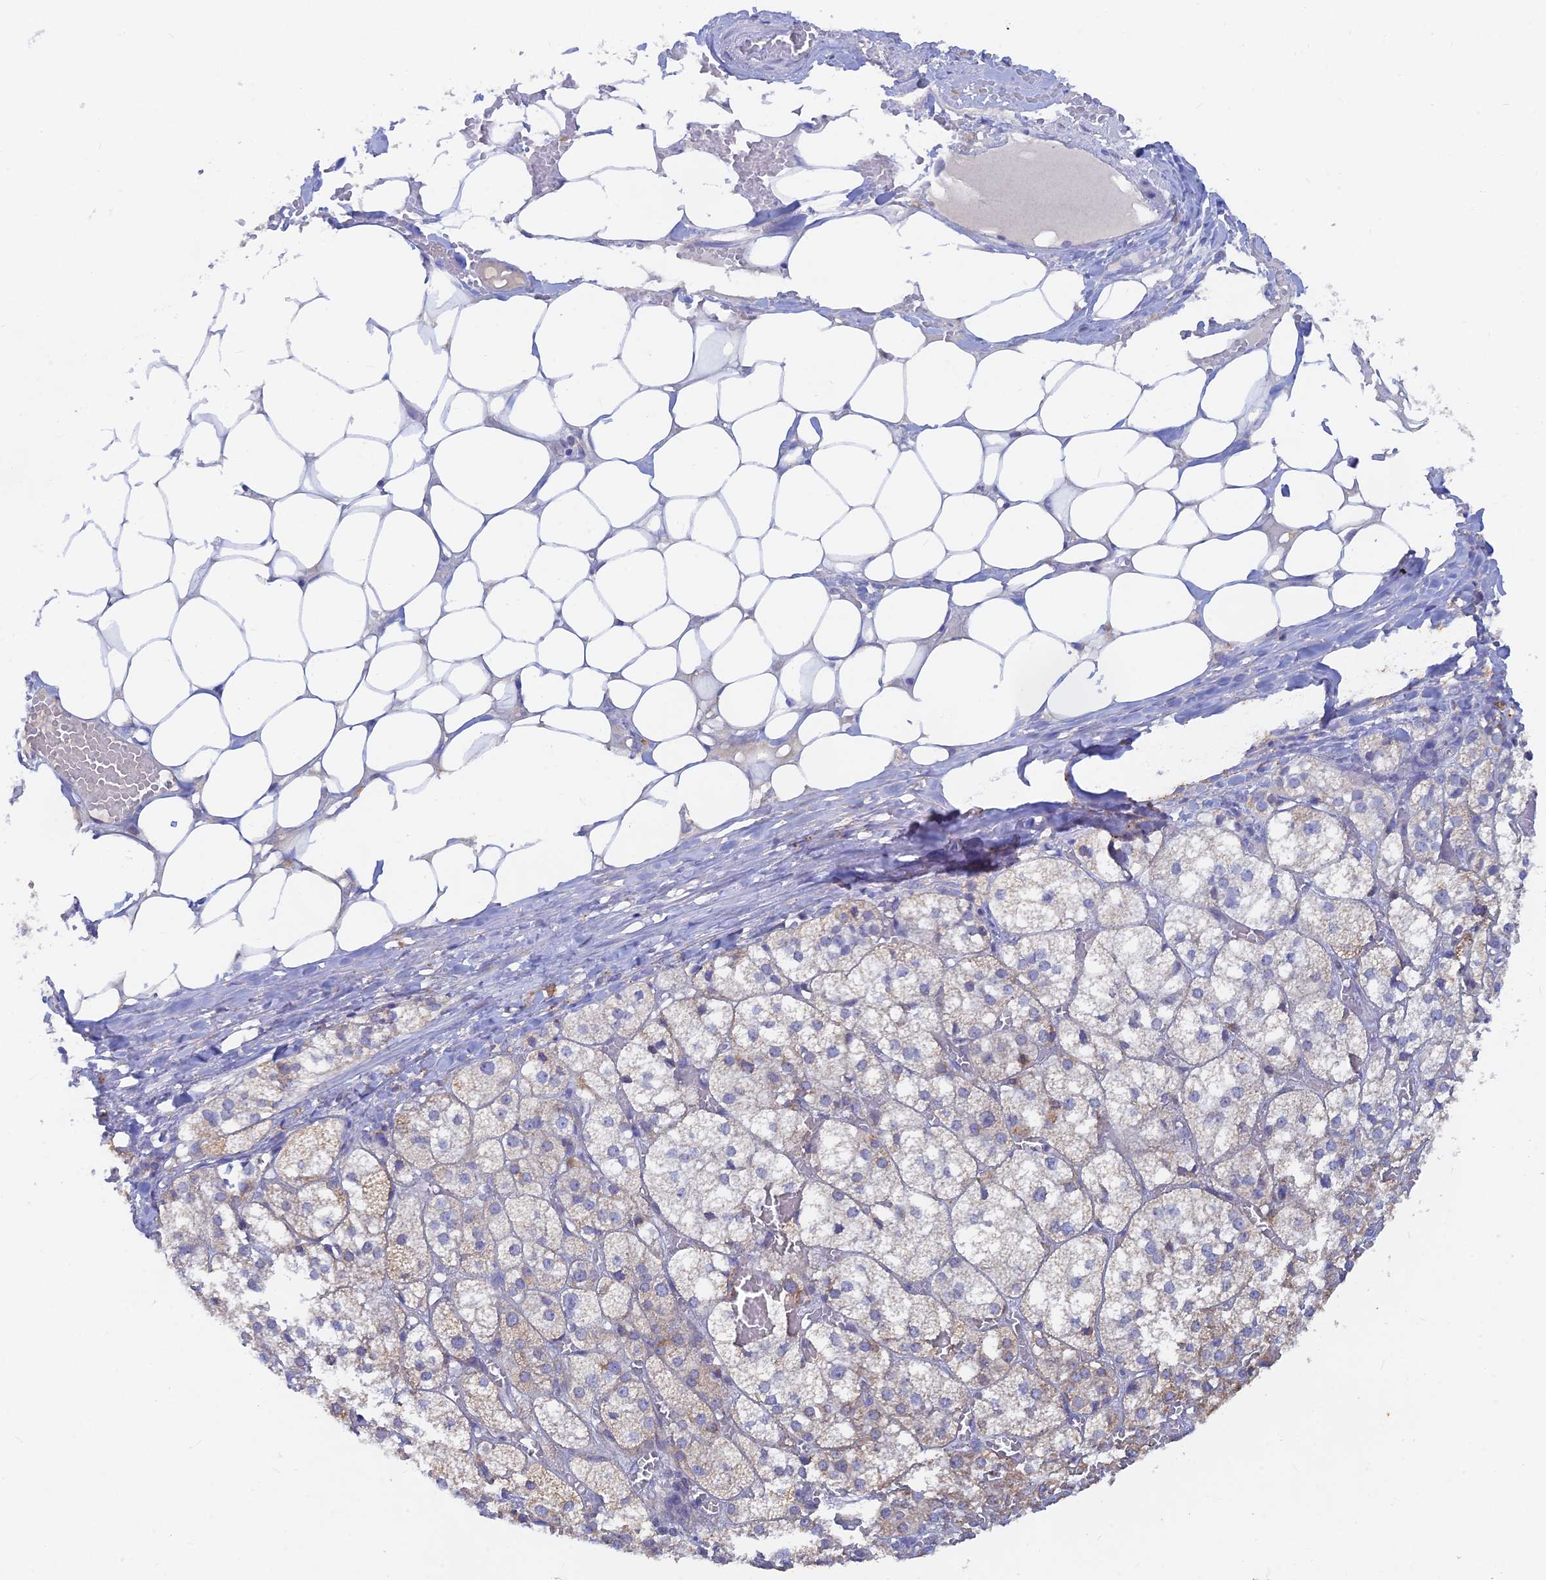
{"staining": {"intensity": "weak", "quantity": "<25%", "location": "cytoplasmic/membranous"}, "tissue": "adrenal gland", "cell_type": "Glandular cells", "image_type": "normal", "snomed": [{"axis": "morphology", "description": "Normal tissue, NOS"}, {"axis": "topography", "description": "Adrenal gland"}], "caption": "Immunohistochemistry image of normal adrenal gland: adrenal gland stained with DAB (3,3'-diaminobenzidine) shows no significant protein expression in glandular cells.", "gene": "LRIF1", "patient": {"sex": "female", "age": 61}}